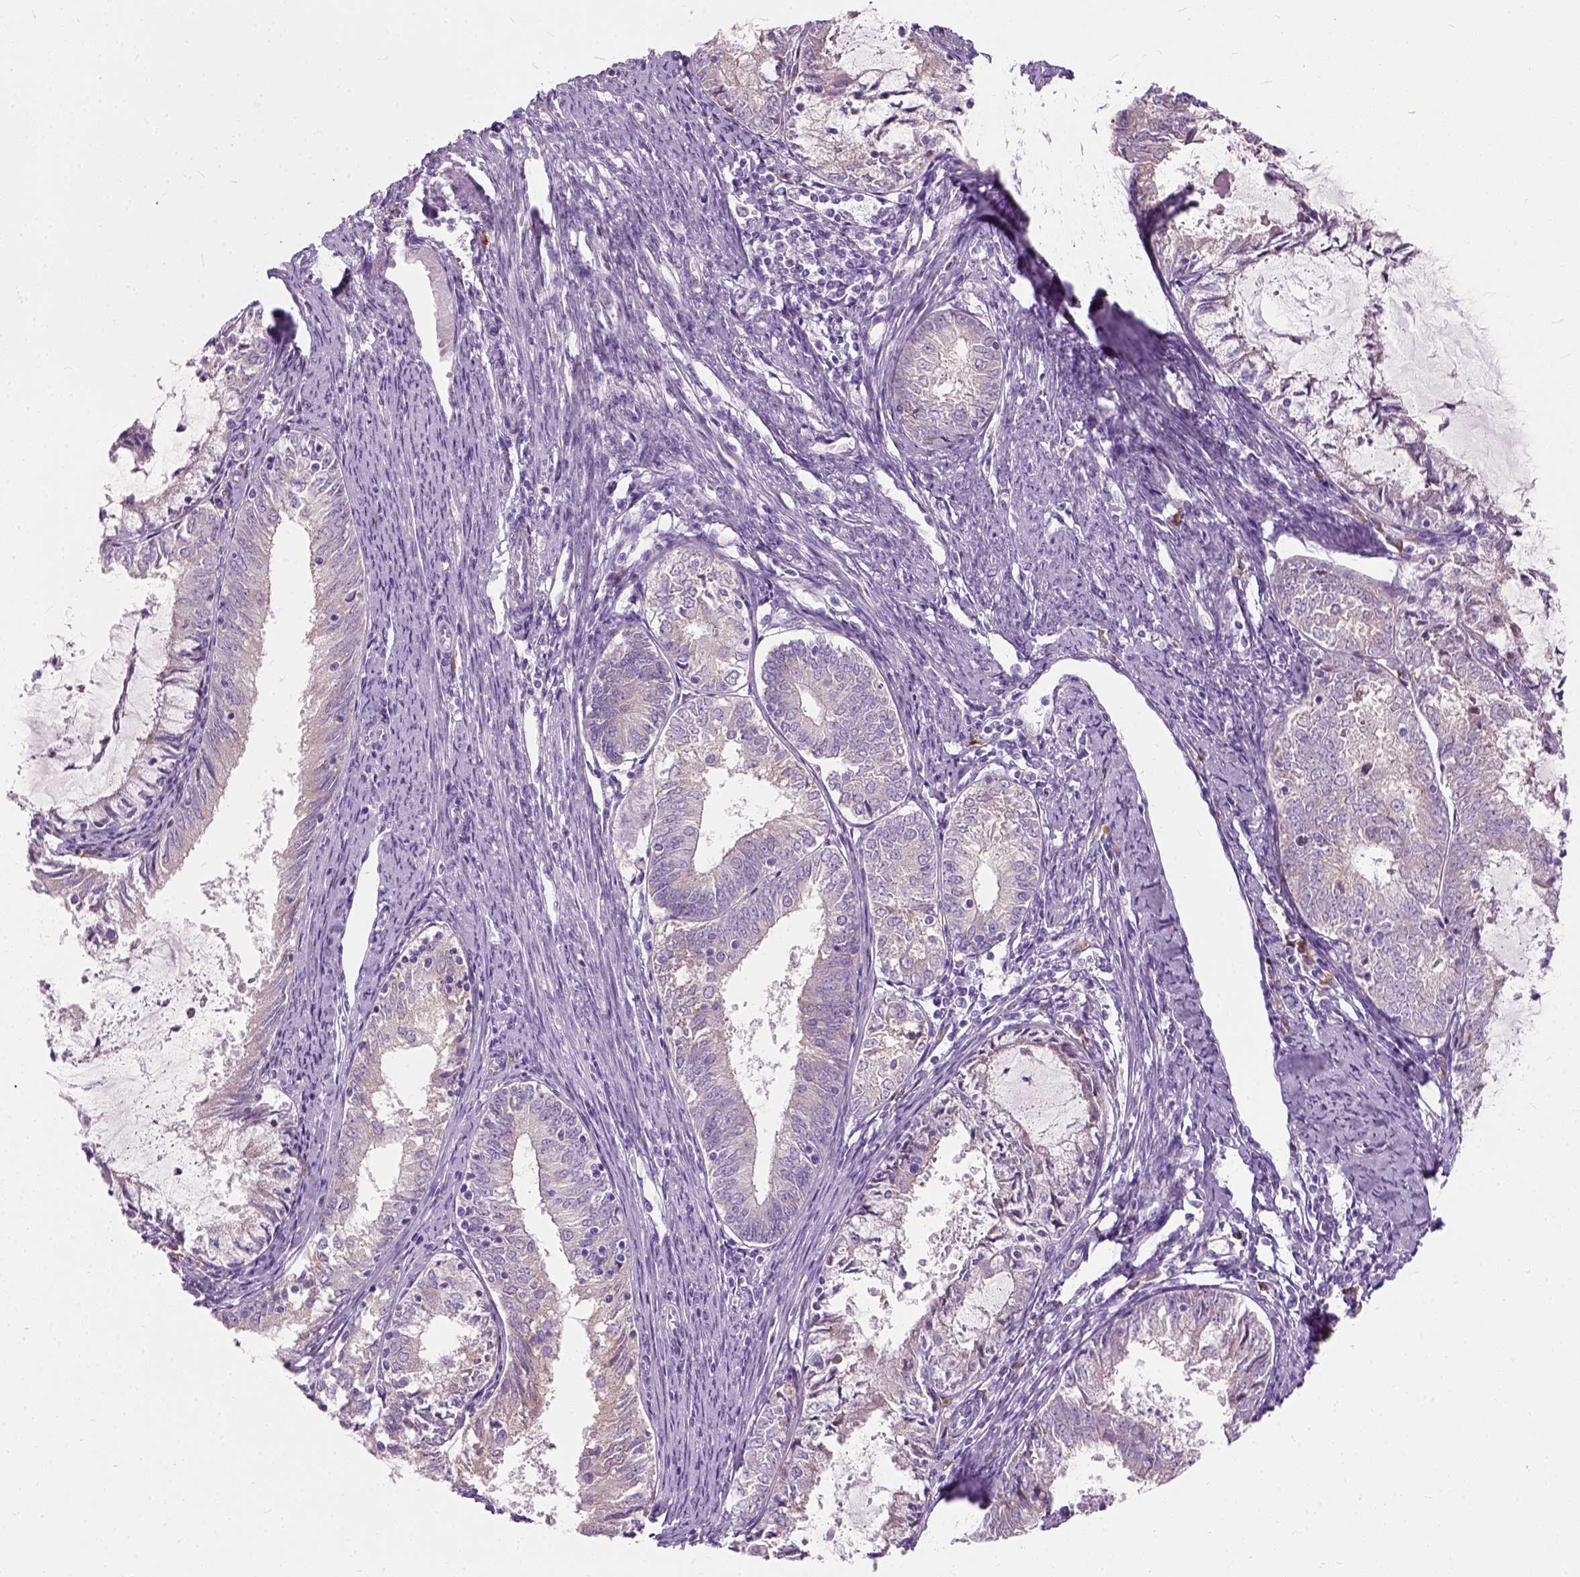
{"staining": {"intensity": "negative", "quantity": "none", "location": "none"}, "tissue": "endometrial cancer", "cell_type": "Tumor cells", "image_type": "cancer", "snomed": [{"axis": "morphology", "description": "Adenocarcinoma, NOS"}, {"axis": "topography", "description": "Endometrium"}], "caption": "This photomicrograph is of adenocarcinoma (endometrial) stained with immunohistochemistry (IHC) to label a protein in brown with the nuclei are counter-stained blue. There is no positivity in tumor cells.", "gene": "TRIM72", "patient": {"sex": "female", "age": 57}}